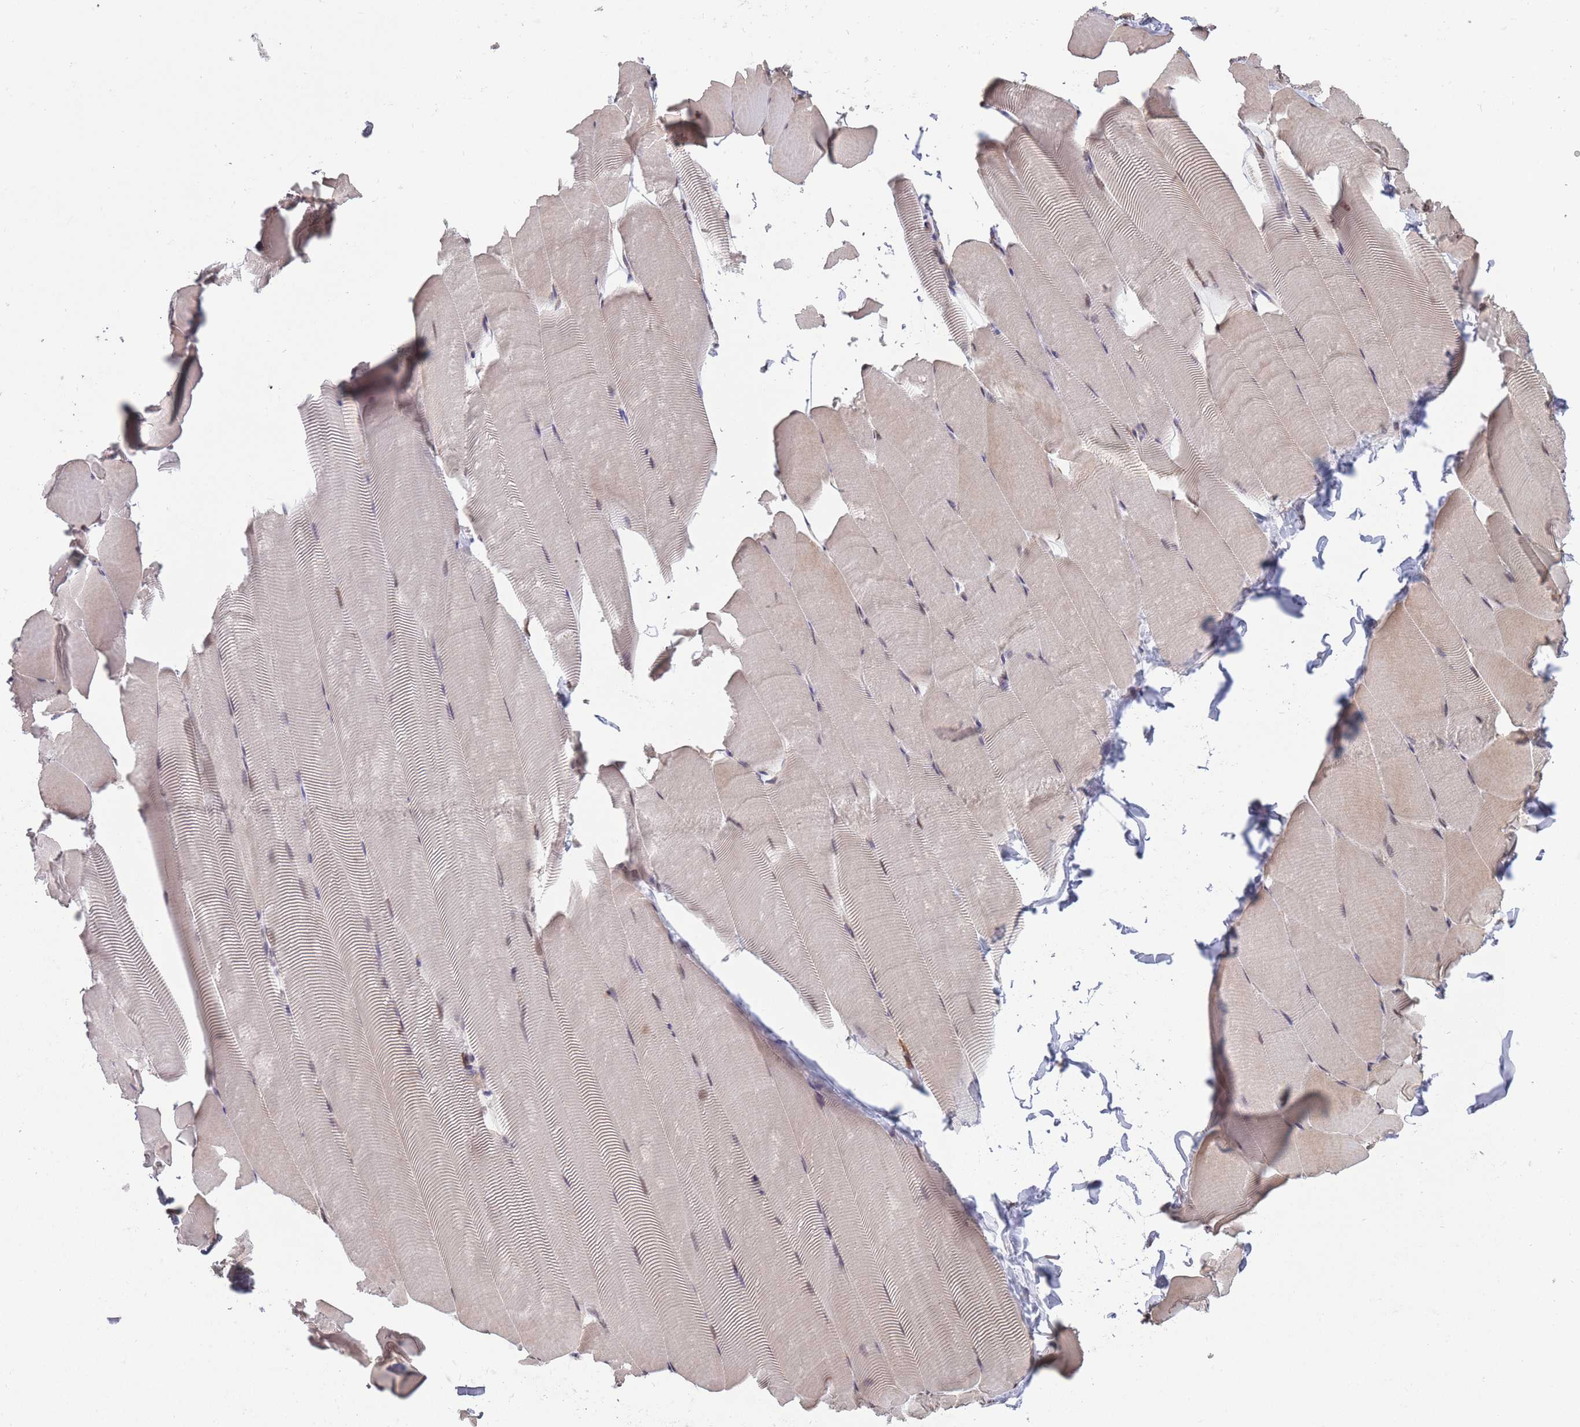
{"staining": {"intensity": "moderate", "quantity": "25%-75%", "location": "cytoplasmic/membranous"}, "tissue": "skeletal muscle", "cell_type": "Myocytes", "image_type": "normal", "snomed": [{"axis": "morphology", "description": "Normal tissue, NOS"}, {"axis": "topography", "description": "Skeletal muscle"}], "caption": "Immunohistochemistry (IHC) of benign human skeletal muscle reveals medium levels of moderate cytoplasmic/membranous positivity in approximately 25%-75% of myocytes.", "gene": "ARL13B", "patient": {"sex": "male", "age": 25}}